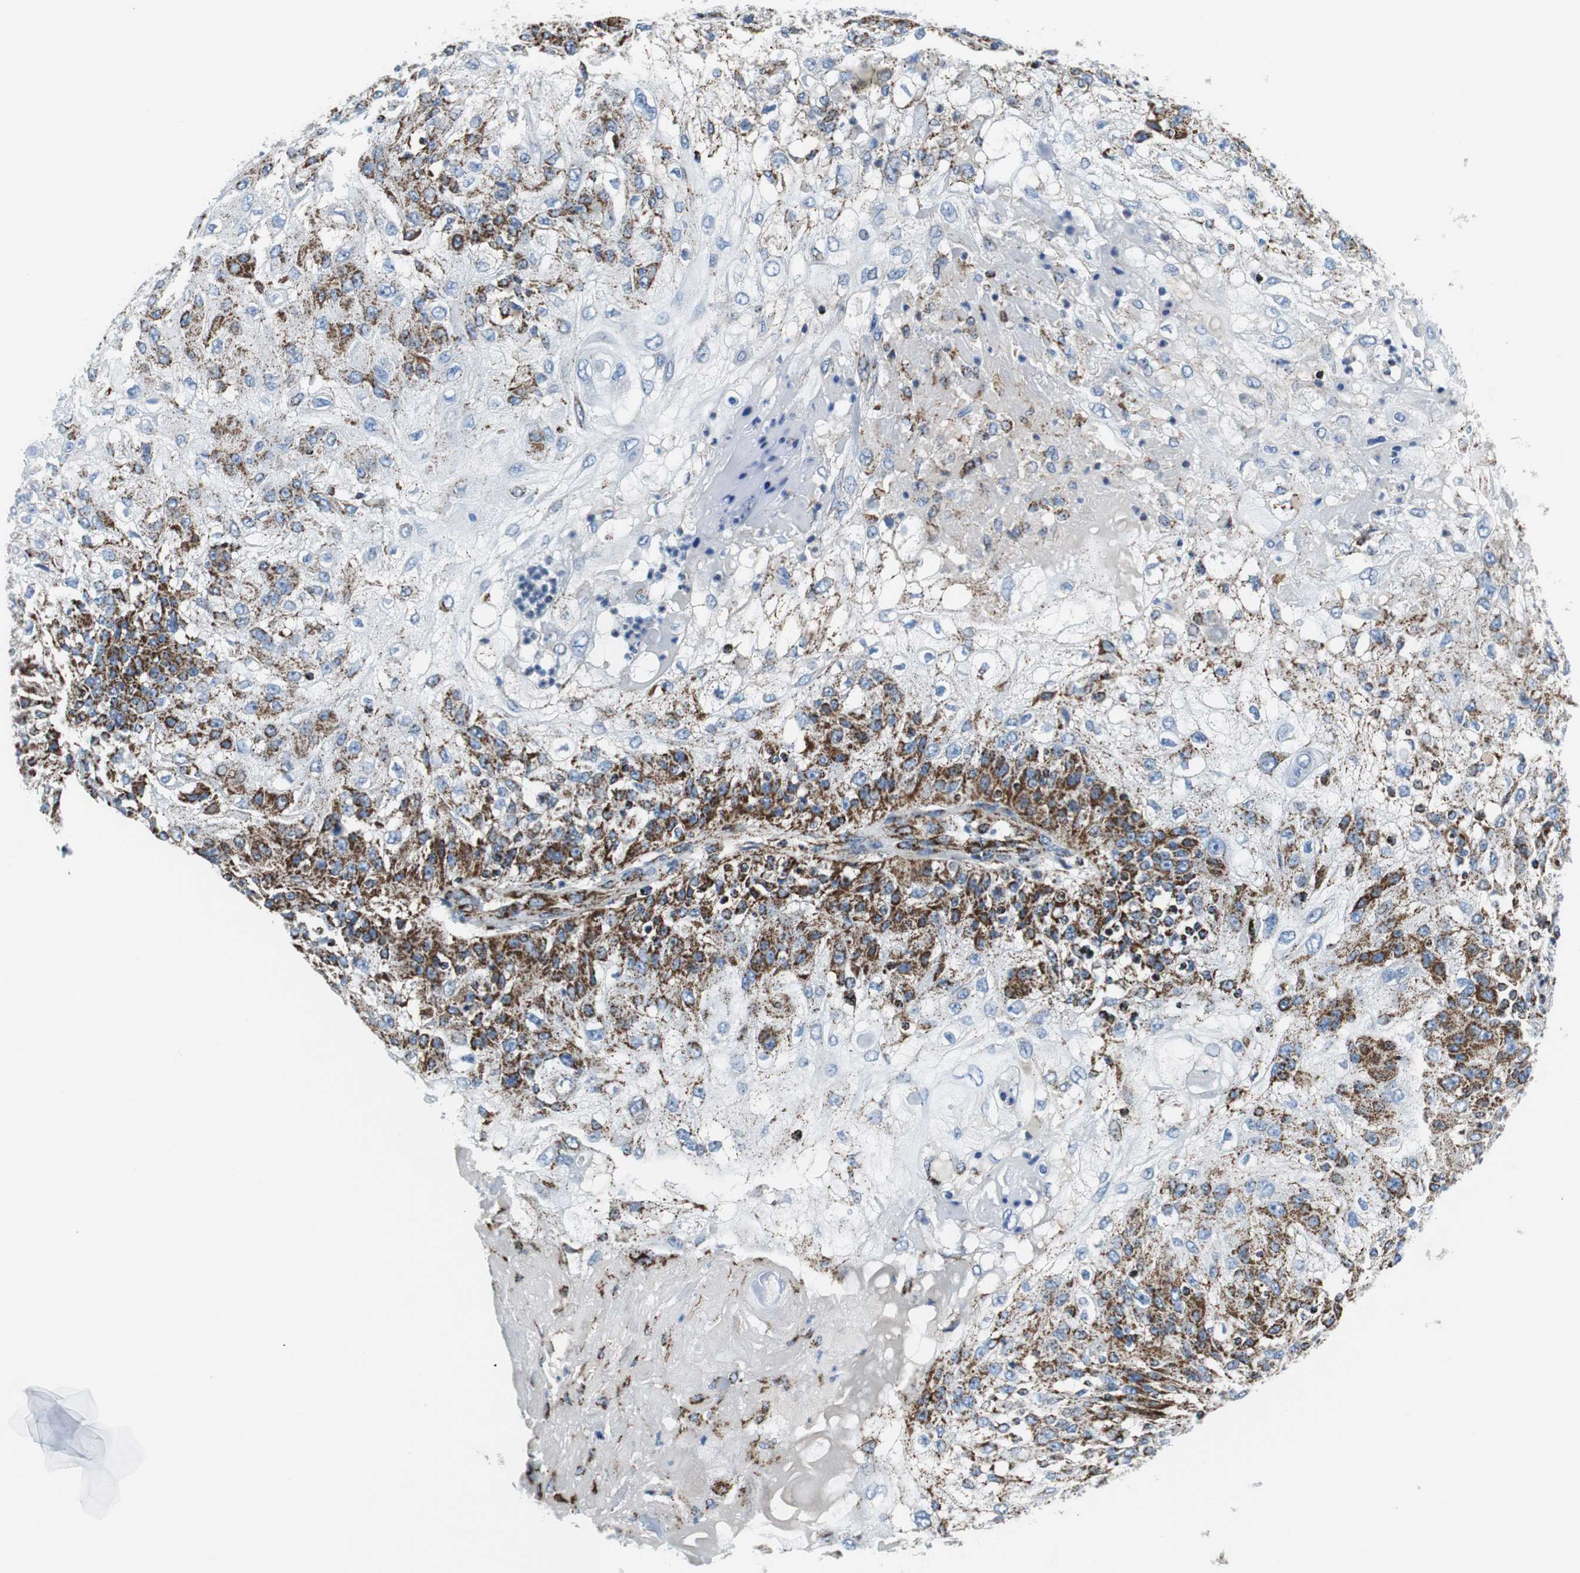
{"staining": {"intensity": "strong", "quantity": "25%-75%", "location": "cytoplasmic/membranous"}, "tissue": "skin cancer", "cell_type": "Tumor cells", "image_type": "cancer", "snomed": [{"axis": "morphology", "description": "Normal tissue, NOS"}, {"axis": "morphology", "description": "Squamous cell carcinoma, NOS"}, {"axis": "topography", "description": "Skin"}], "caption": "Skin cancer (squamous cell carcinoma) was stained to show a protein in brown. There is high levels of strong cytoplasmic/membranous positivity in approximately 25%-75% of tumor cells.", "gene": "C1QTNF7", "patient": {"sex": "female", "age": 83}}